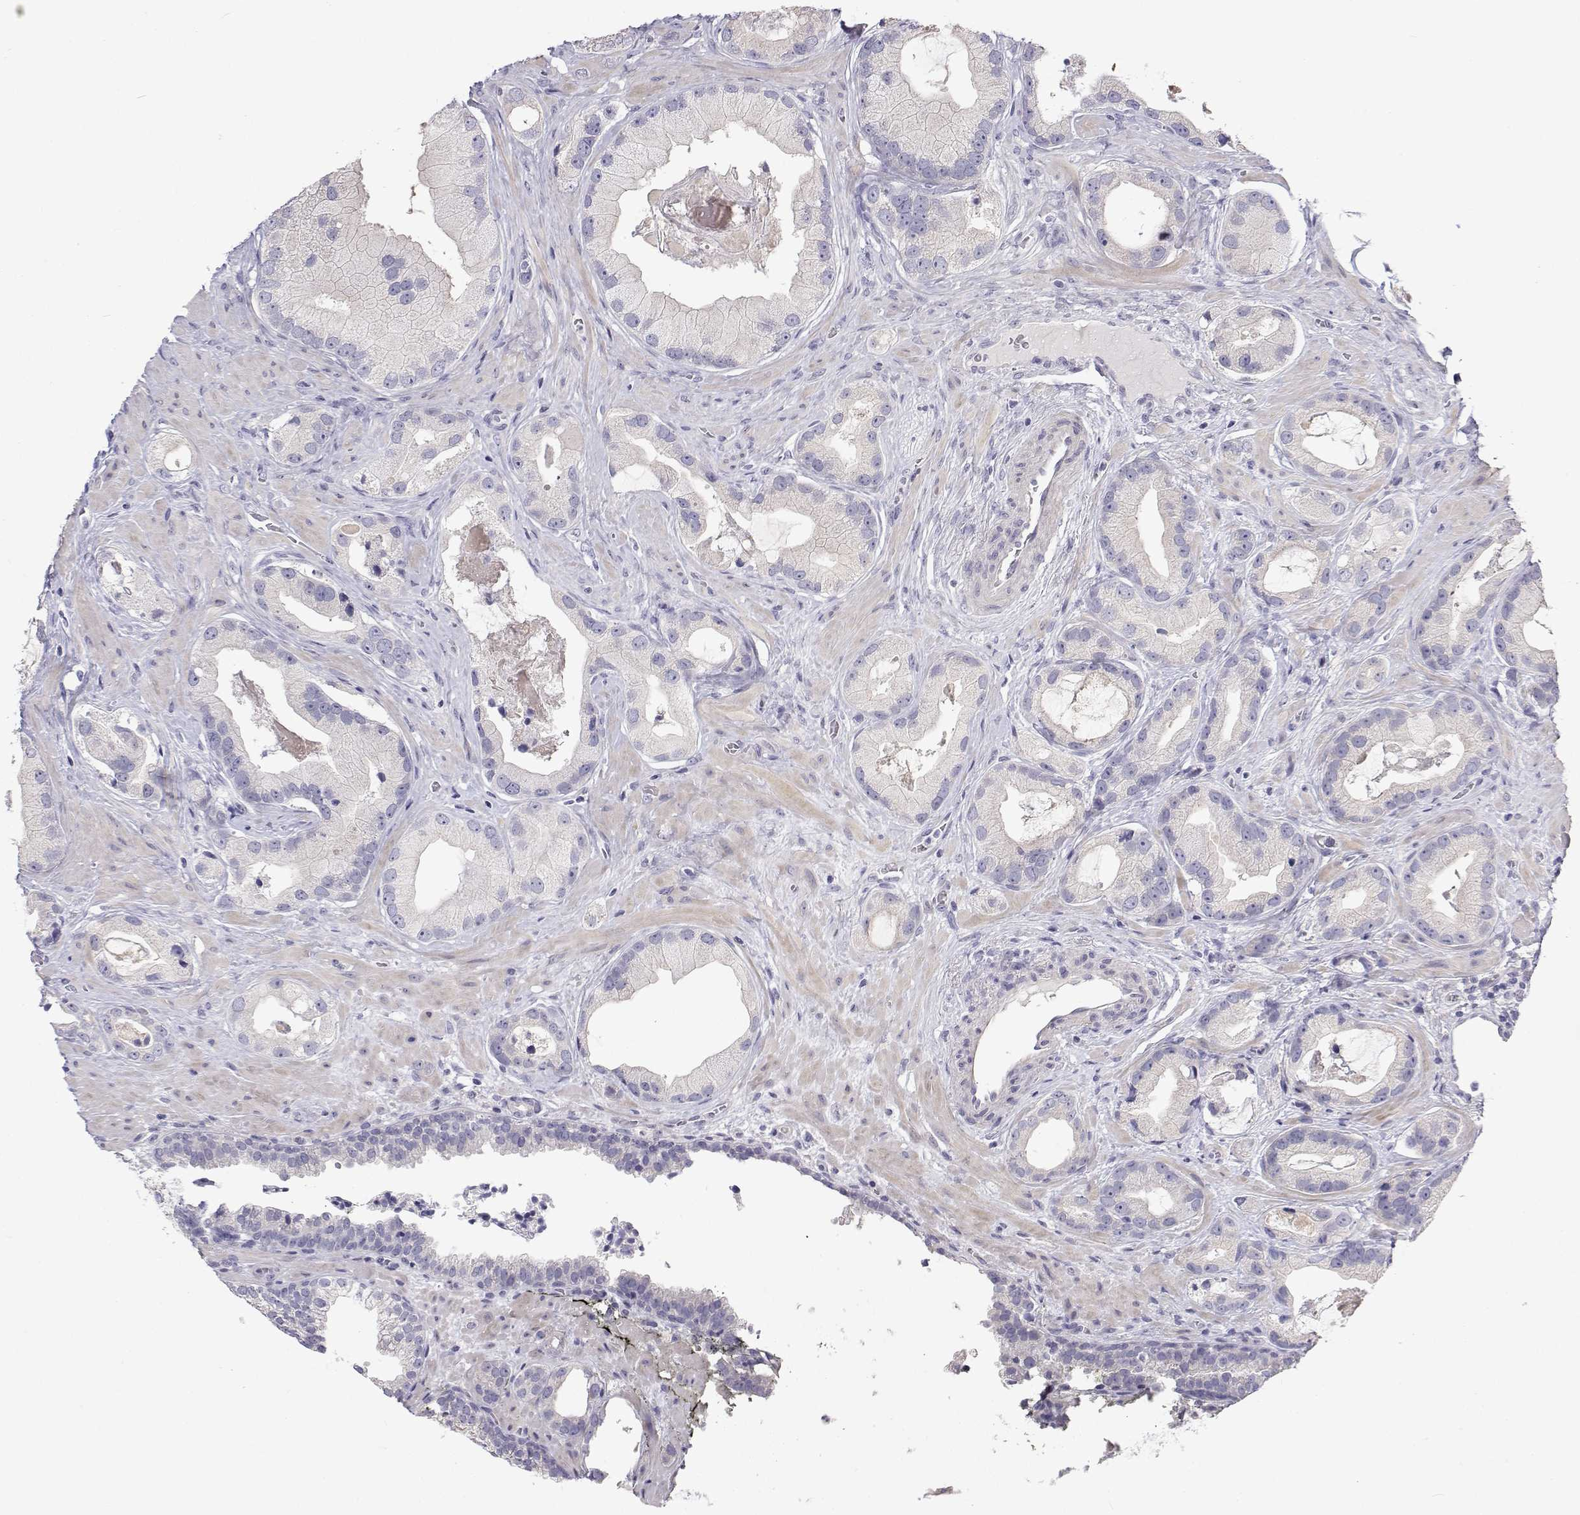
{"staining": {"intensity": "negative", "quantity": "none", "location": "none"}, "tissue": "prostate cancer", "cell_type": "Tumor cells", "image_type": "cancer", "snomed": [{"axis": "morphology", "description": "Adenocarcinoma, Low grade"}, {"axis": "topography", "description": "Prostate"}], "caption": "Image shows no significant protein expression in tumor cells of prostate low-grade adenocarcinoma.", "gene": "ANKRD65", "patient": {"sex": "male", "age": 62}}